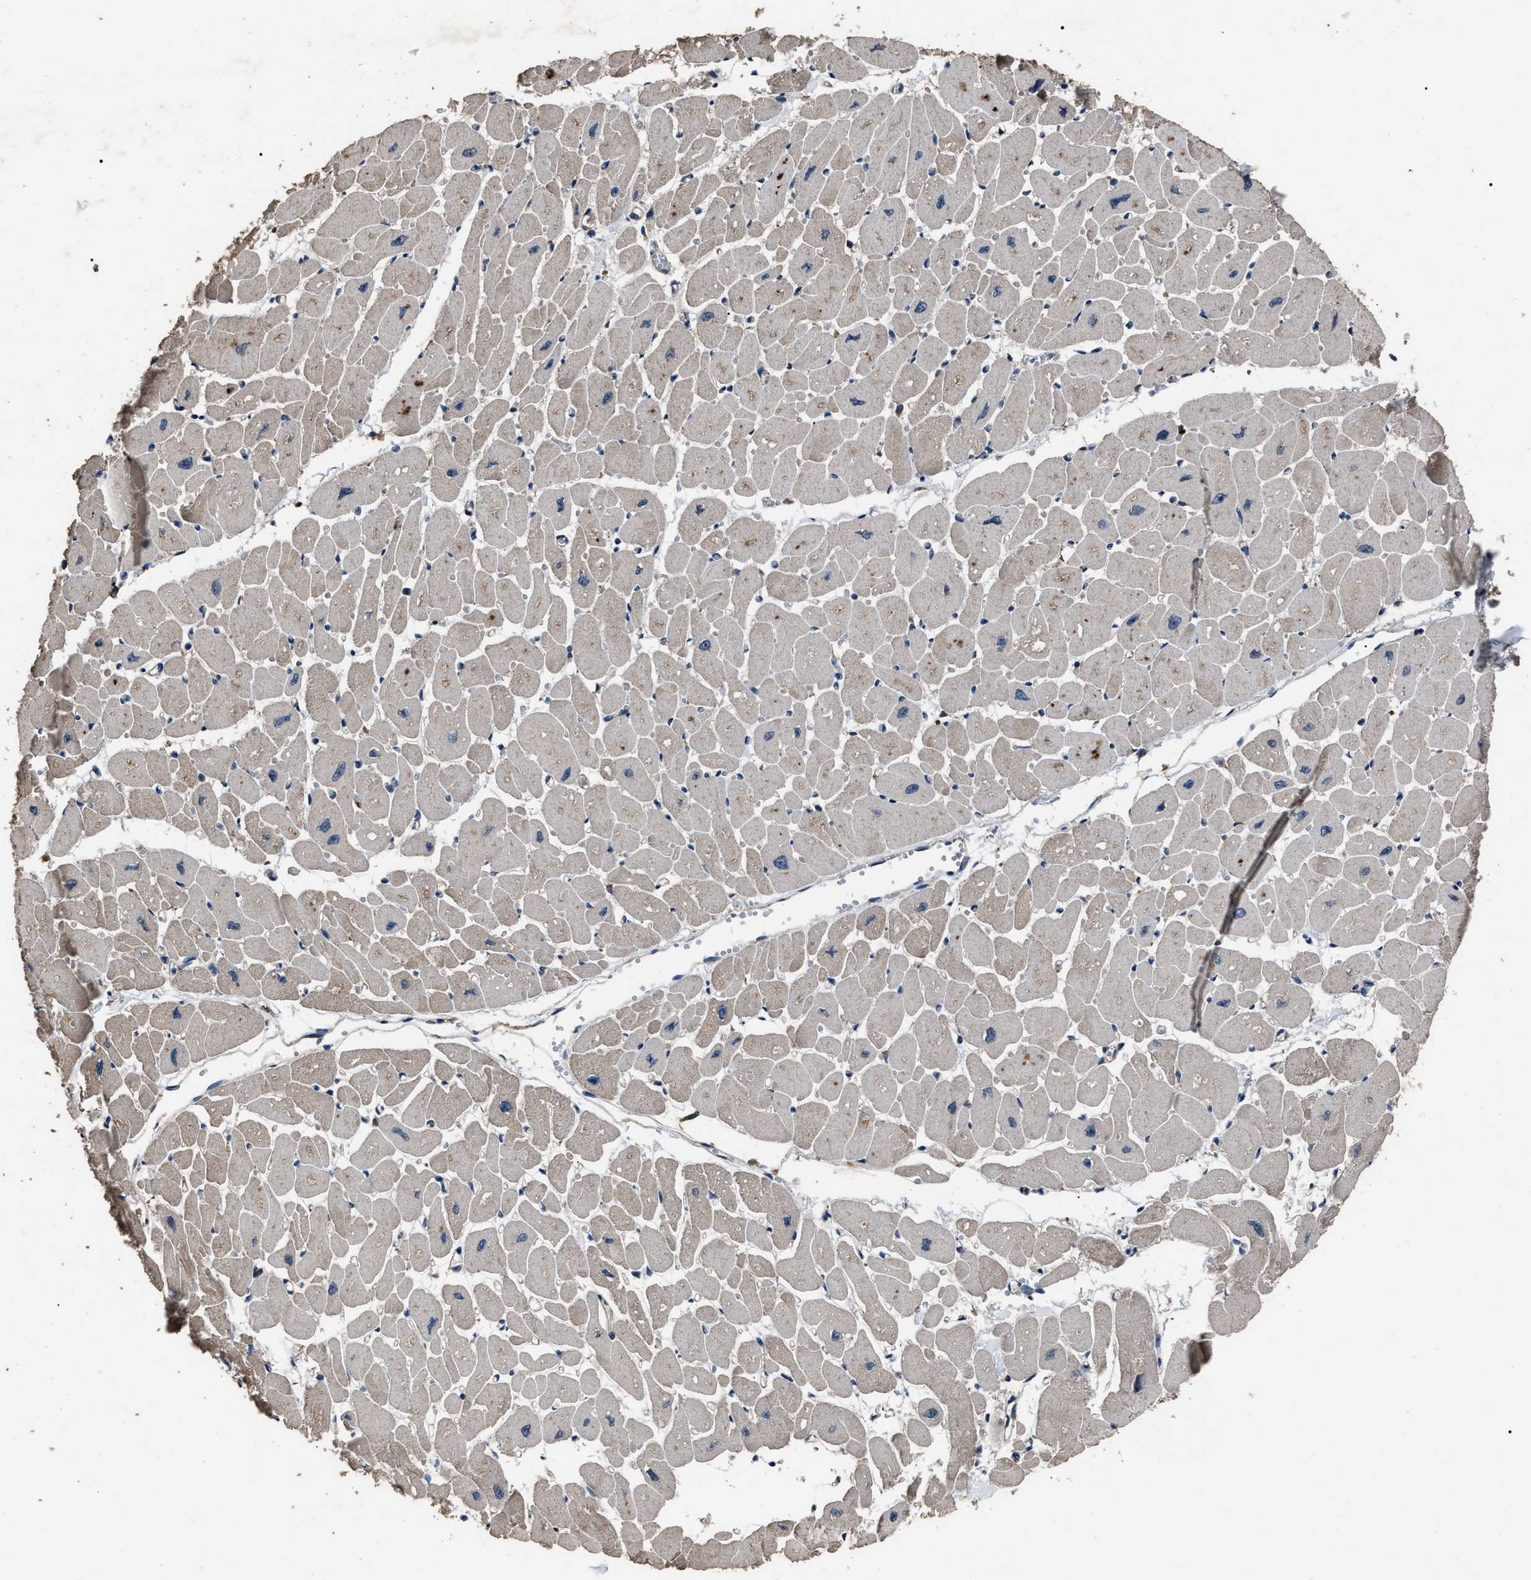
{"staining": {"intensity": "moderate", "quantity": ">75%", "location": "cytoplasmic/membranous"}, "tissue": "heart muscle", "cell_type": "Cardiomyocytes", "image_type": "normal", "snomed": [{"axis": "morphology", "description": "Normal tissue, NOS"}, {"axis": "topography", "description": "Heart"}], "caption": "Cardiomyocytes exhibit medium levels of moderate cytoplasmic/membranous expression in approximately >75% of cells in normal human heart muscle. (Brightfield microscopy of DAB IHC at high magnification).", "gene": "RNF216", "patient": {"sex": "female", "age": 54}}